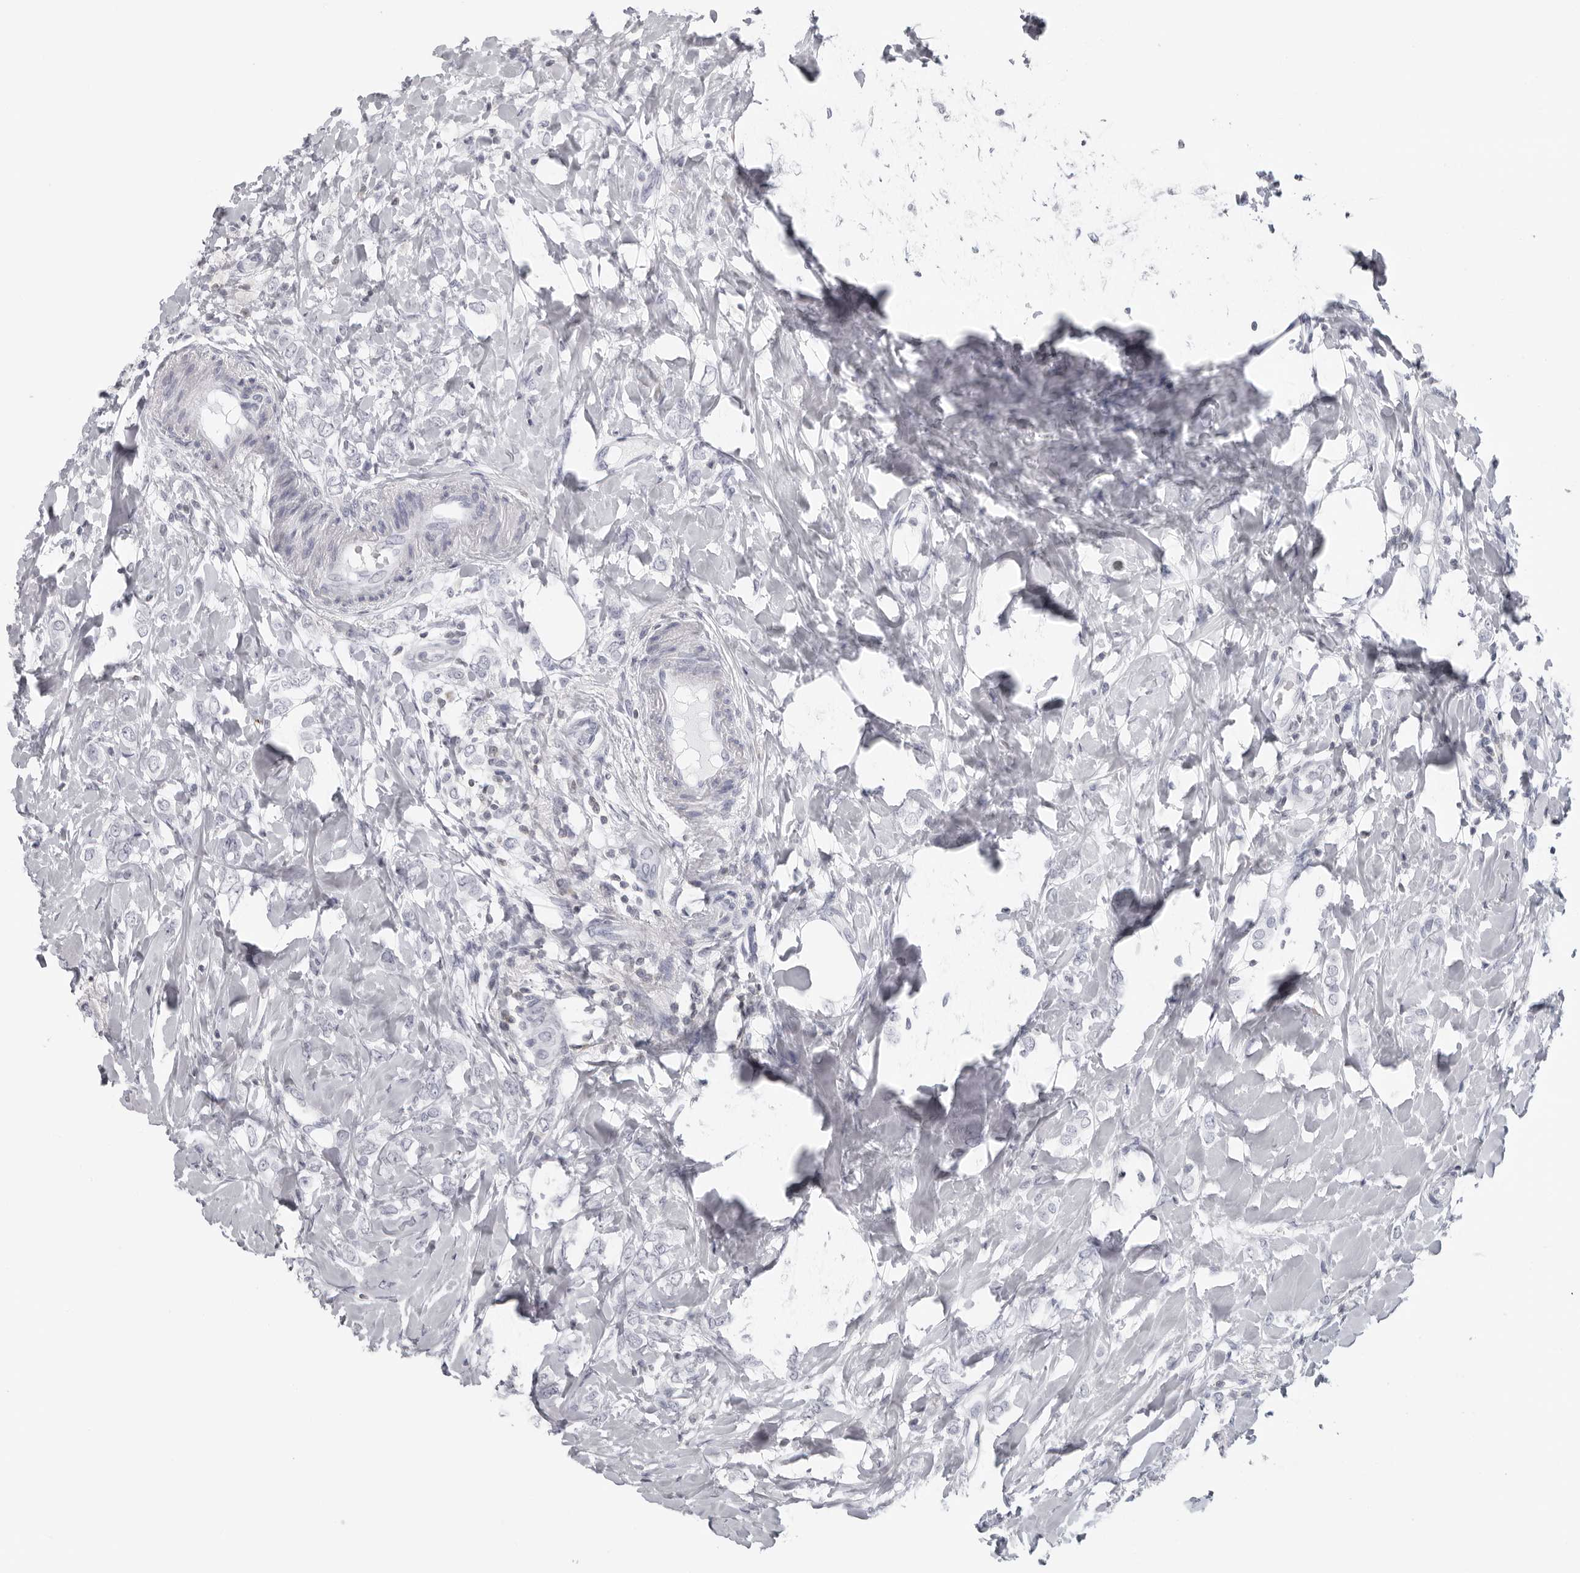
{"staining": {"intensity": "negative", "quantity": "none", "location": "none"}, "tissue": "breast cancer", "cell_type": "Tumor cells", "image_type": "cancer", "snomed": [{"axis": "morphology", "description": "Normal tissue, NOS"}, {"axis": "morphology", "description": "Lobular carcinoma"}, {"axis": "topography", "description": "Breast"}], "caption": "Tumor cells are negative for protein expression in human lobular carcinoma (breast).", "gene": "EPB41", "patient": {"sex": "female", "age": 47}}